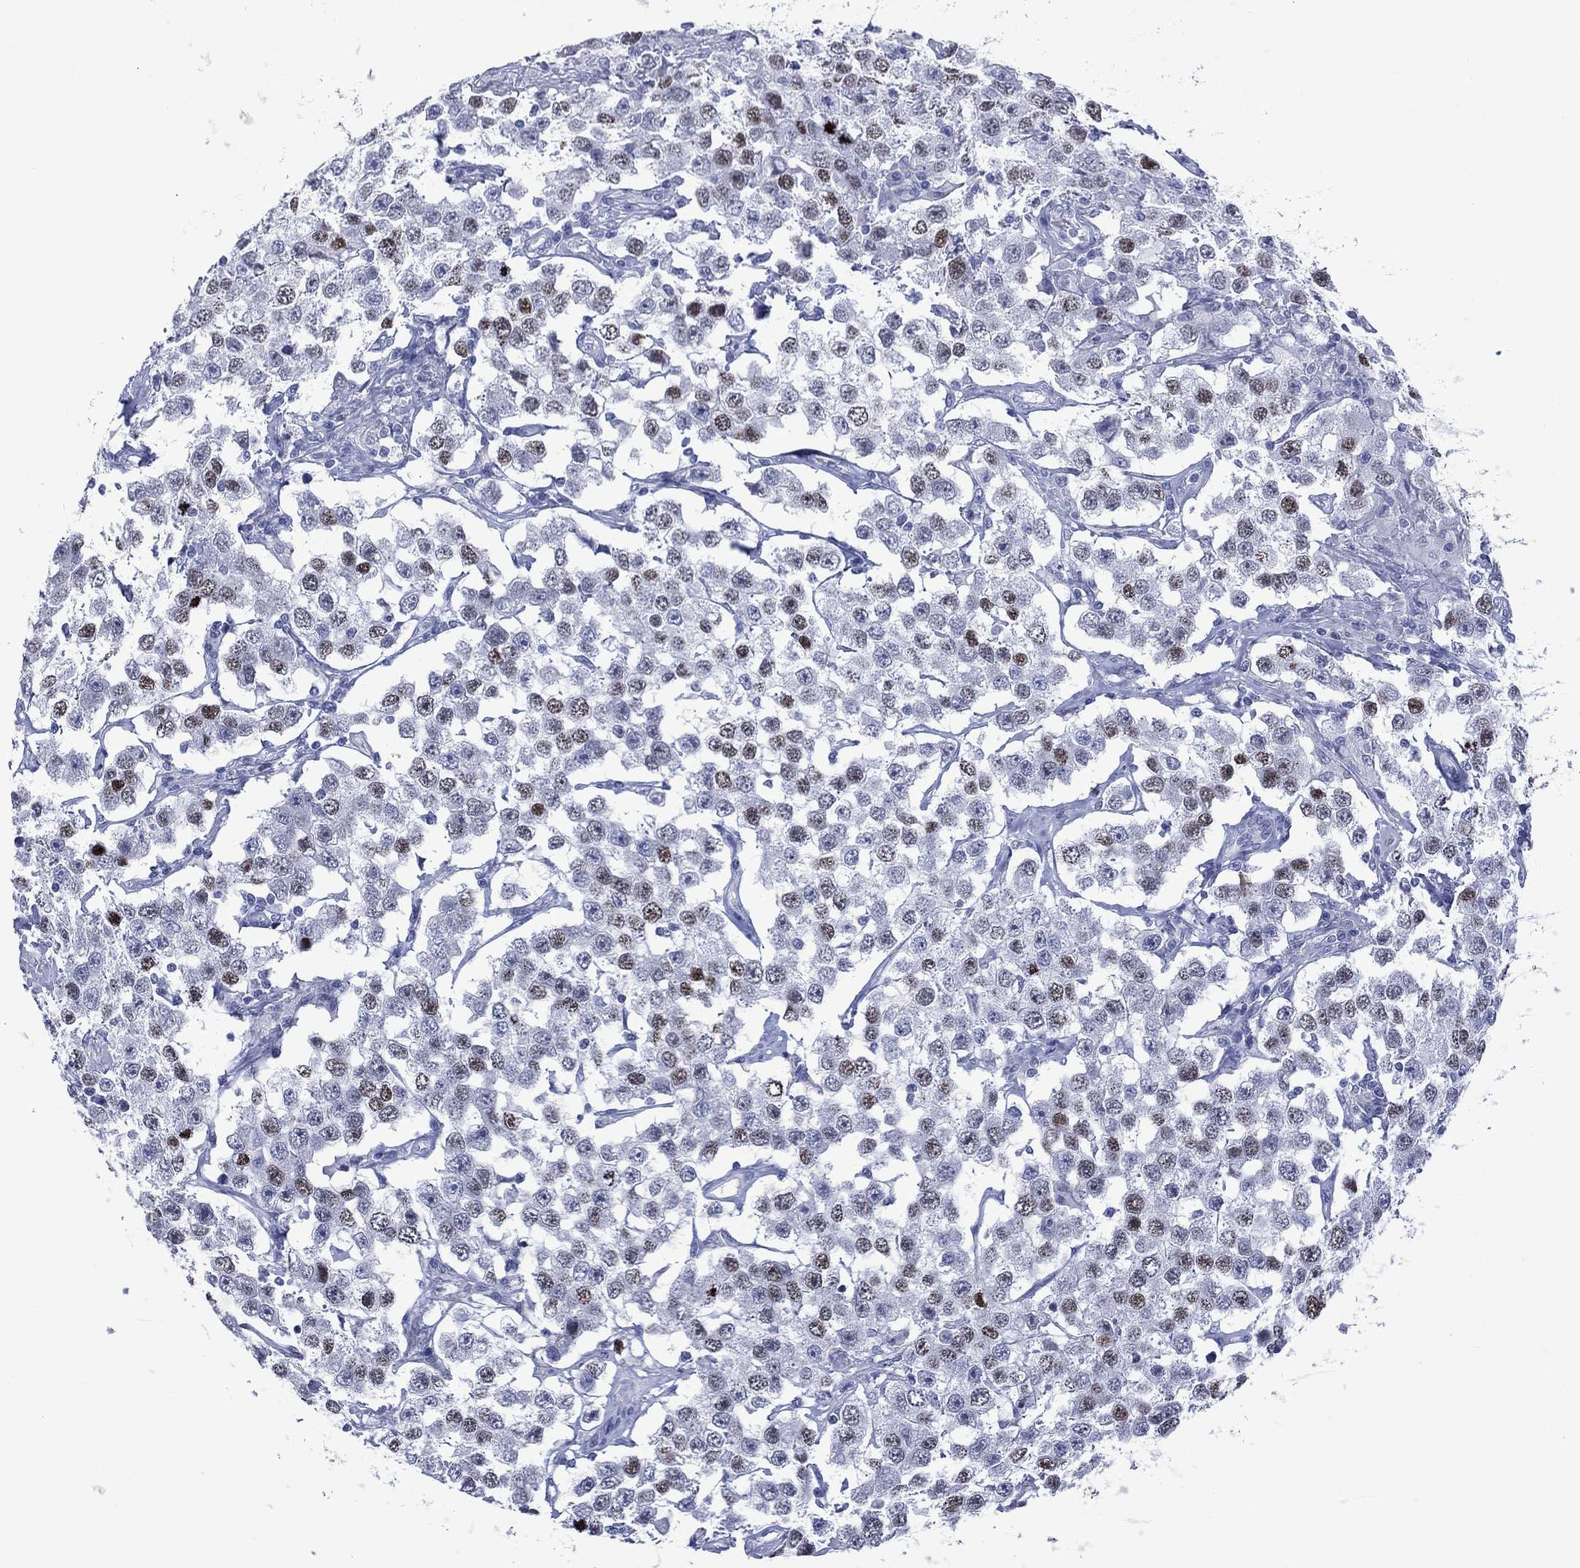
{"staining": {"intensity": "moderate", "quantity": "<25%", "location": "nuclear"}, "tissue": "testis cancer", "cell_type": "Tumor cells", "image_type": "cancer", "snomed": [{"axis": "morphology", "description": "Seminoma, NOS"}, {"axis": "topography", "description": "Testis"}], "caption": "The immunohistochemical stain highlights moderate nuclear expression in tumor cells of testis cancer tissue.", "gene": "UTF1", "patient": {"sex": "male", "age": 52}}